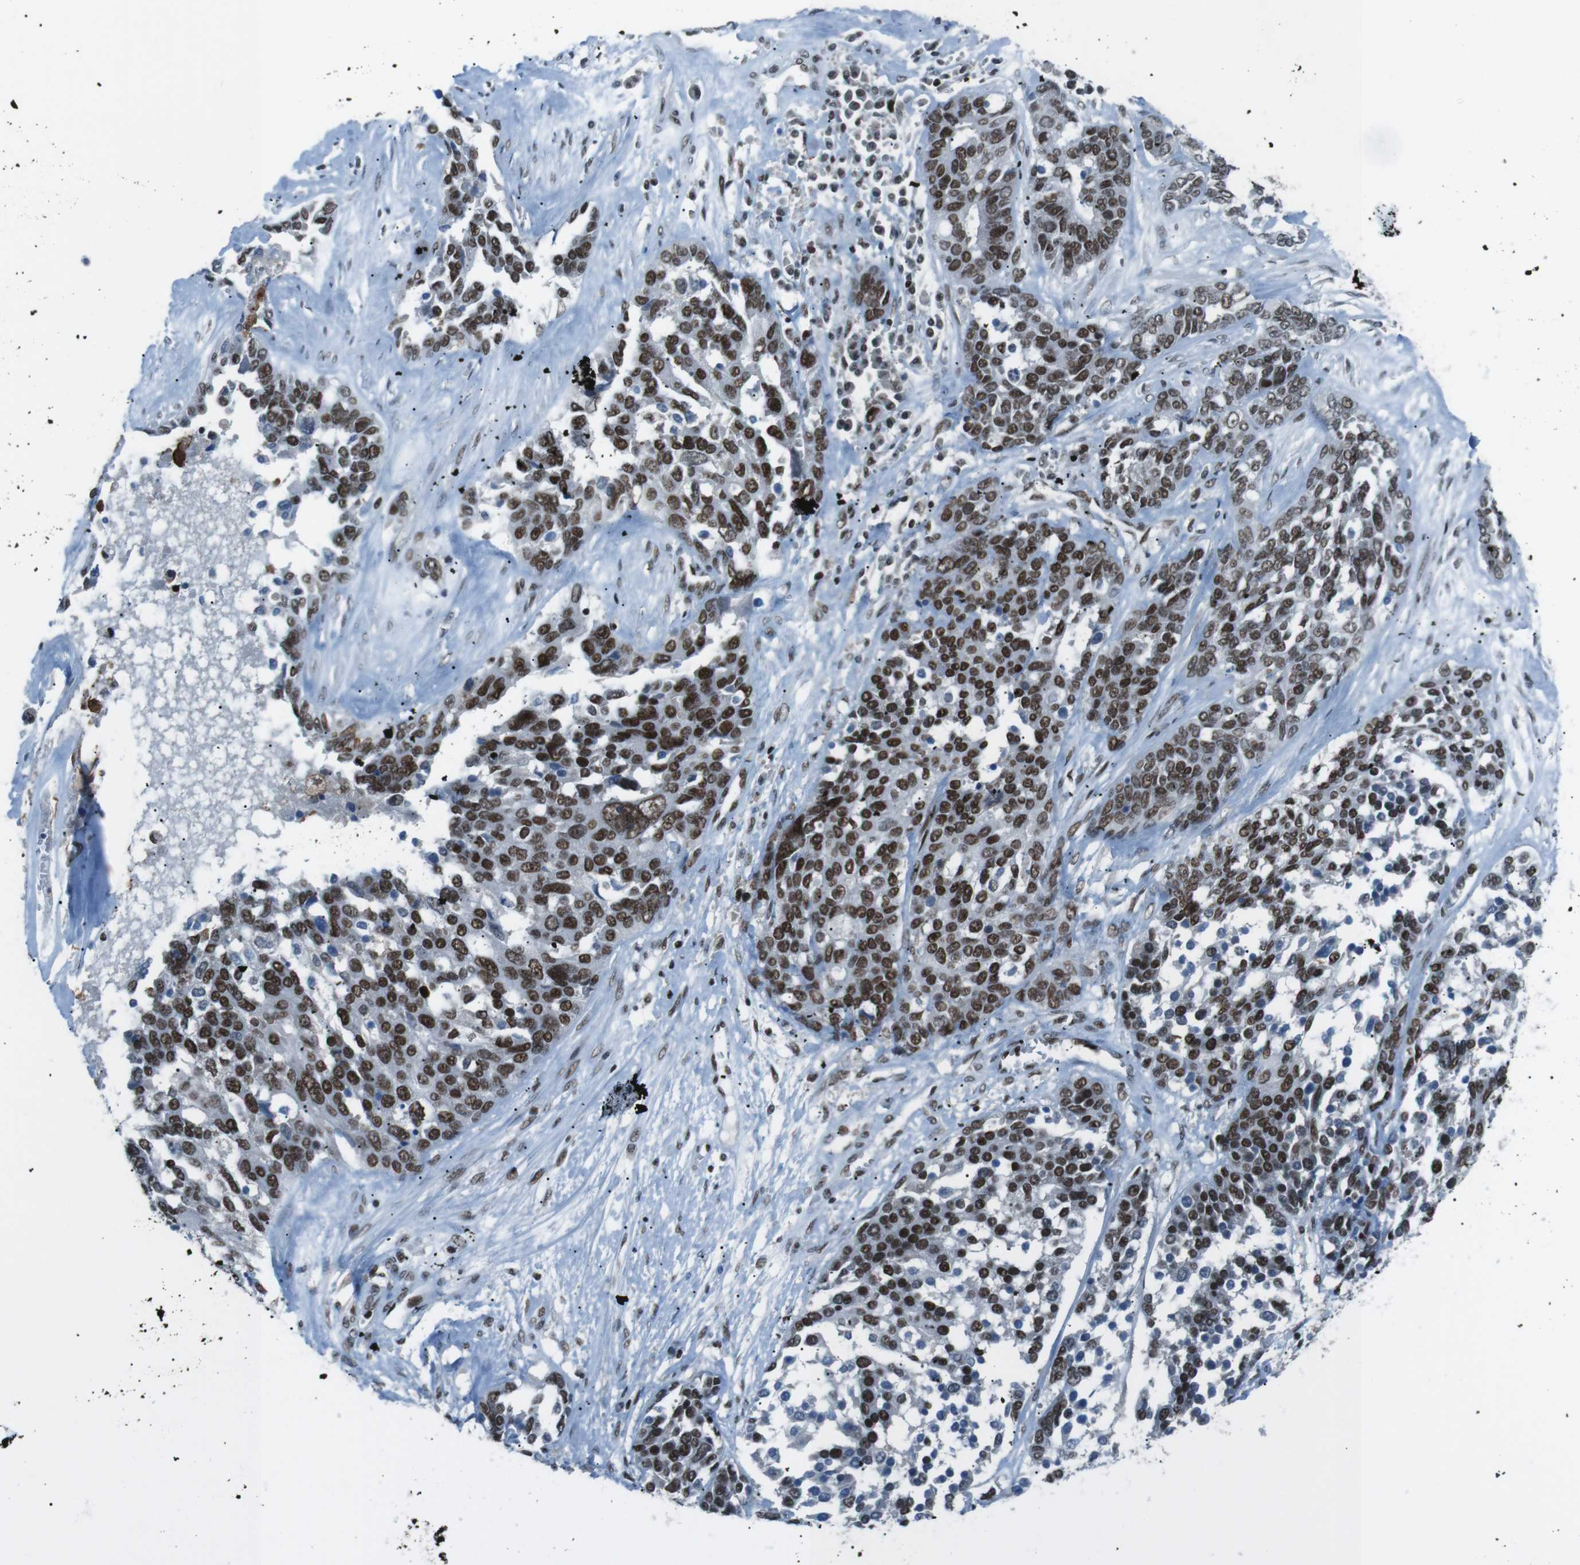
{"staining": {"intensity": "strong", "quantity": ">75%", "location": "nuclear"}, "tissue": "ovarian cancer", "cell_type": "Tumor cells", "image_type": "cancer", "snomed": [{"axis": "morphology", "description": "Cystadenocarcinoma, serous, NOS"}, {"axis": "topography", "description": "Ovary"}], "caption": "Ovarian cancer tissue reveals strong nuclear staining in approximately >75% of tumor cells, visualized by immunohistochemistry.", "gene": "TAF1", "patient": {"sex": "female", "age": 44}}